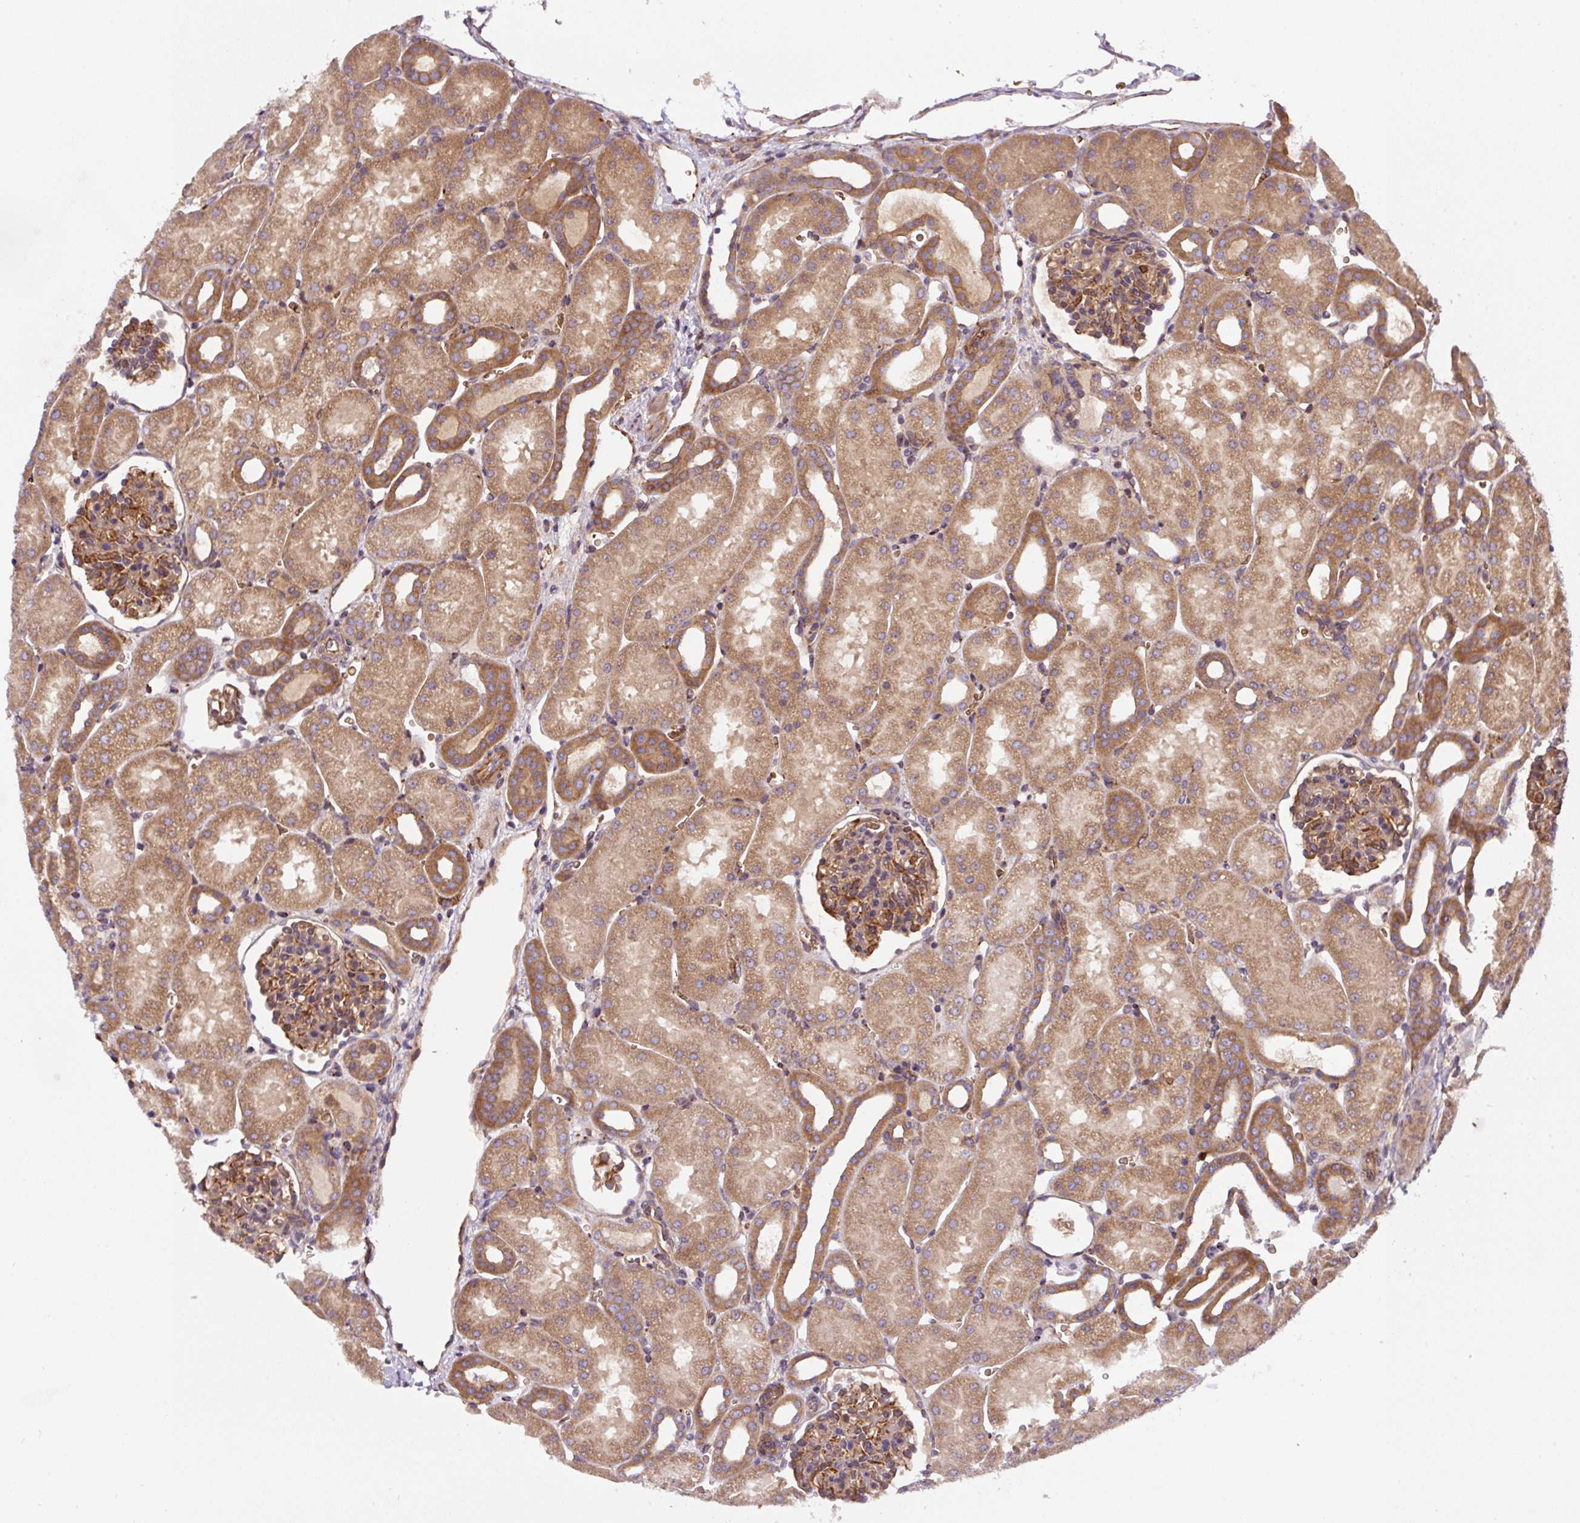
{"staining": {"intensity": "moderate", "quantity": ">75%", "location": "cytoplasmic/membranous"}, "tissue": "kidney", "cell_type": "Cells in glomeruli", "image_type": "normal", "snomed": [{"axis": "morphology", "description": "Normal tissue, NOS"}, {"axis": "topography", "description": "Kidney"}], "caption": "Kidney stained with IHC exhibits moderate cytoplasmic/membranous expression in about >75% of cells in glomeruli. (DAB IHC, brown staining for protein, blue staining for nuclei).", "gene": "APOBEC3D", "patient": {"sex": "male", "age": 2}}